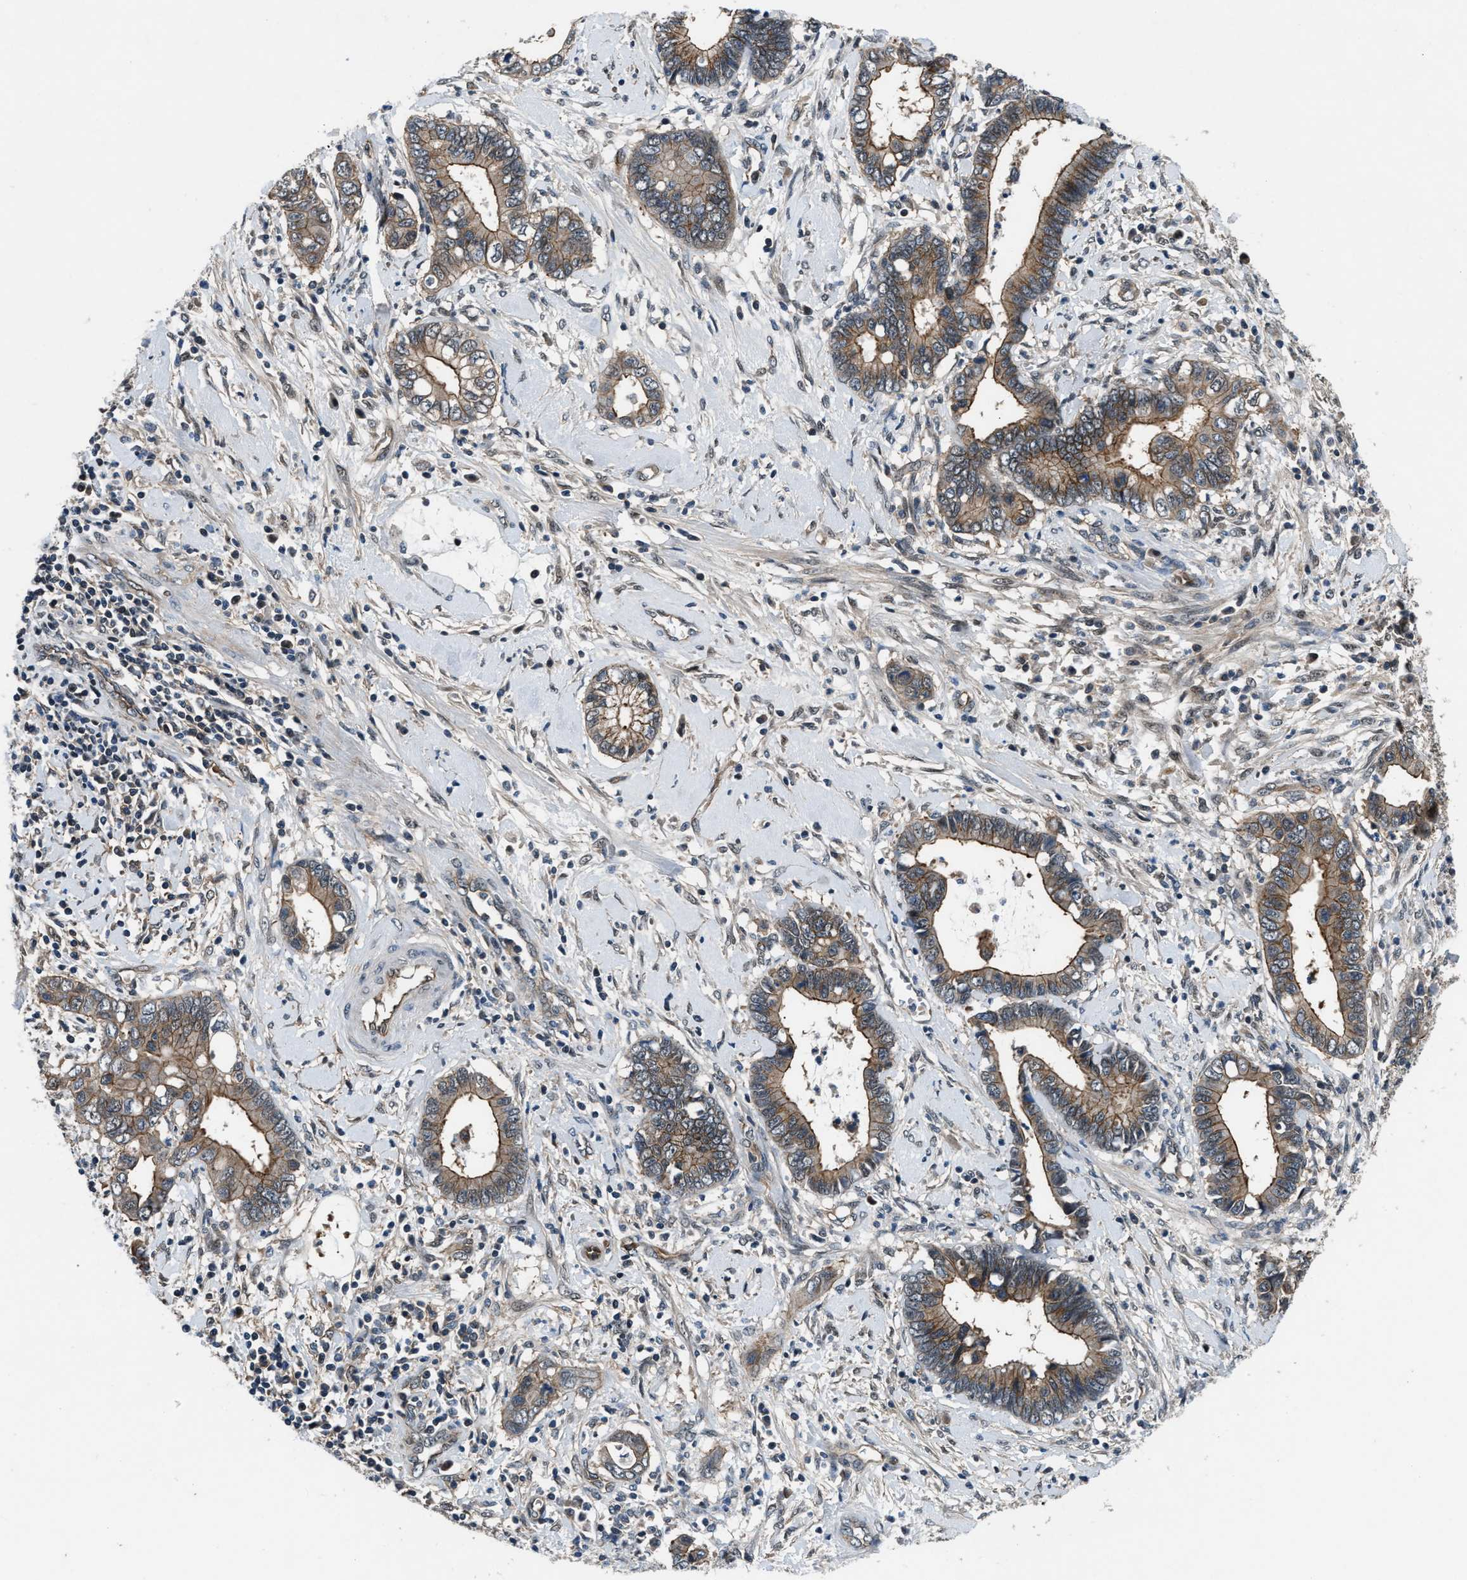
{"staining": {"intensity": "moderate", "quantity": ">75%", "location": "cytoplasmic/membranous"}, "tissue": "cervical cancer", "cell_type": "Tumor cells", "image_type": "cancer", "snomed": [{"axis": "morphology", "description": "Adenocarcinoma, NOS"}, {"axis": "topography", "description": "Cervix"}], "caption": "Immunohistochemical staining of cervical cancer exhibits medium levels of moderate cytoplasmic/membranous protein staining in approximately >75% of tumor cells. The protein of interest is shown in brown color, while the nuclei are stained blue.", "gene": "COPS2", "patient": {"sex": "female", "age": 44}}